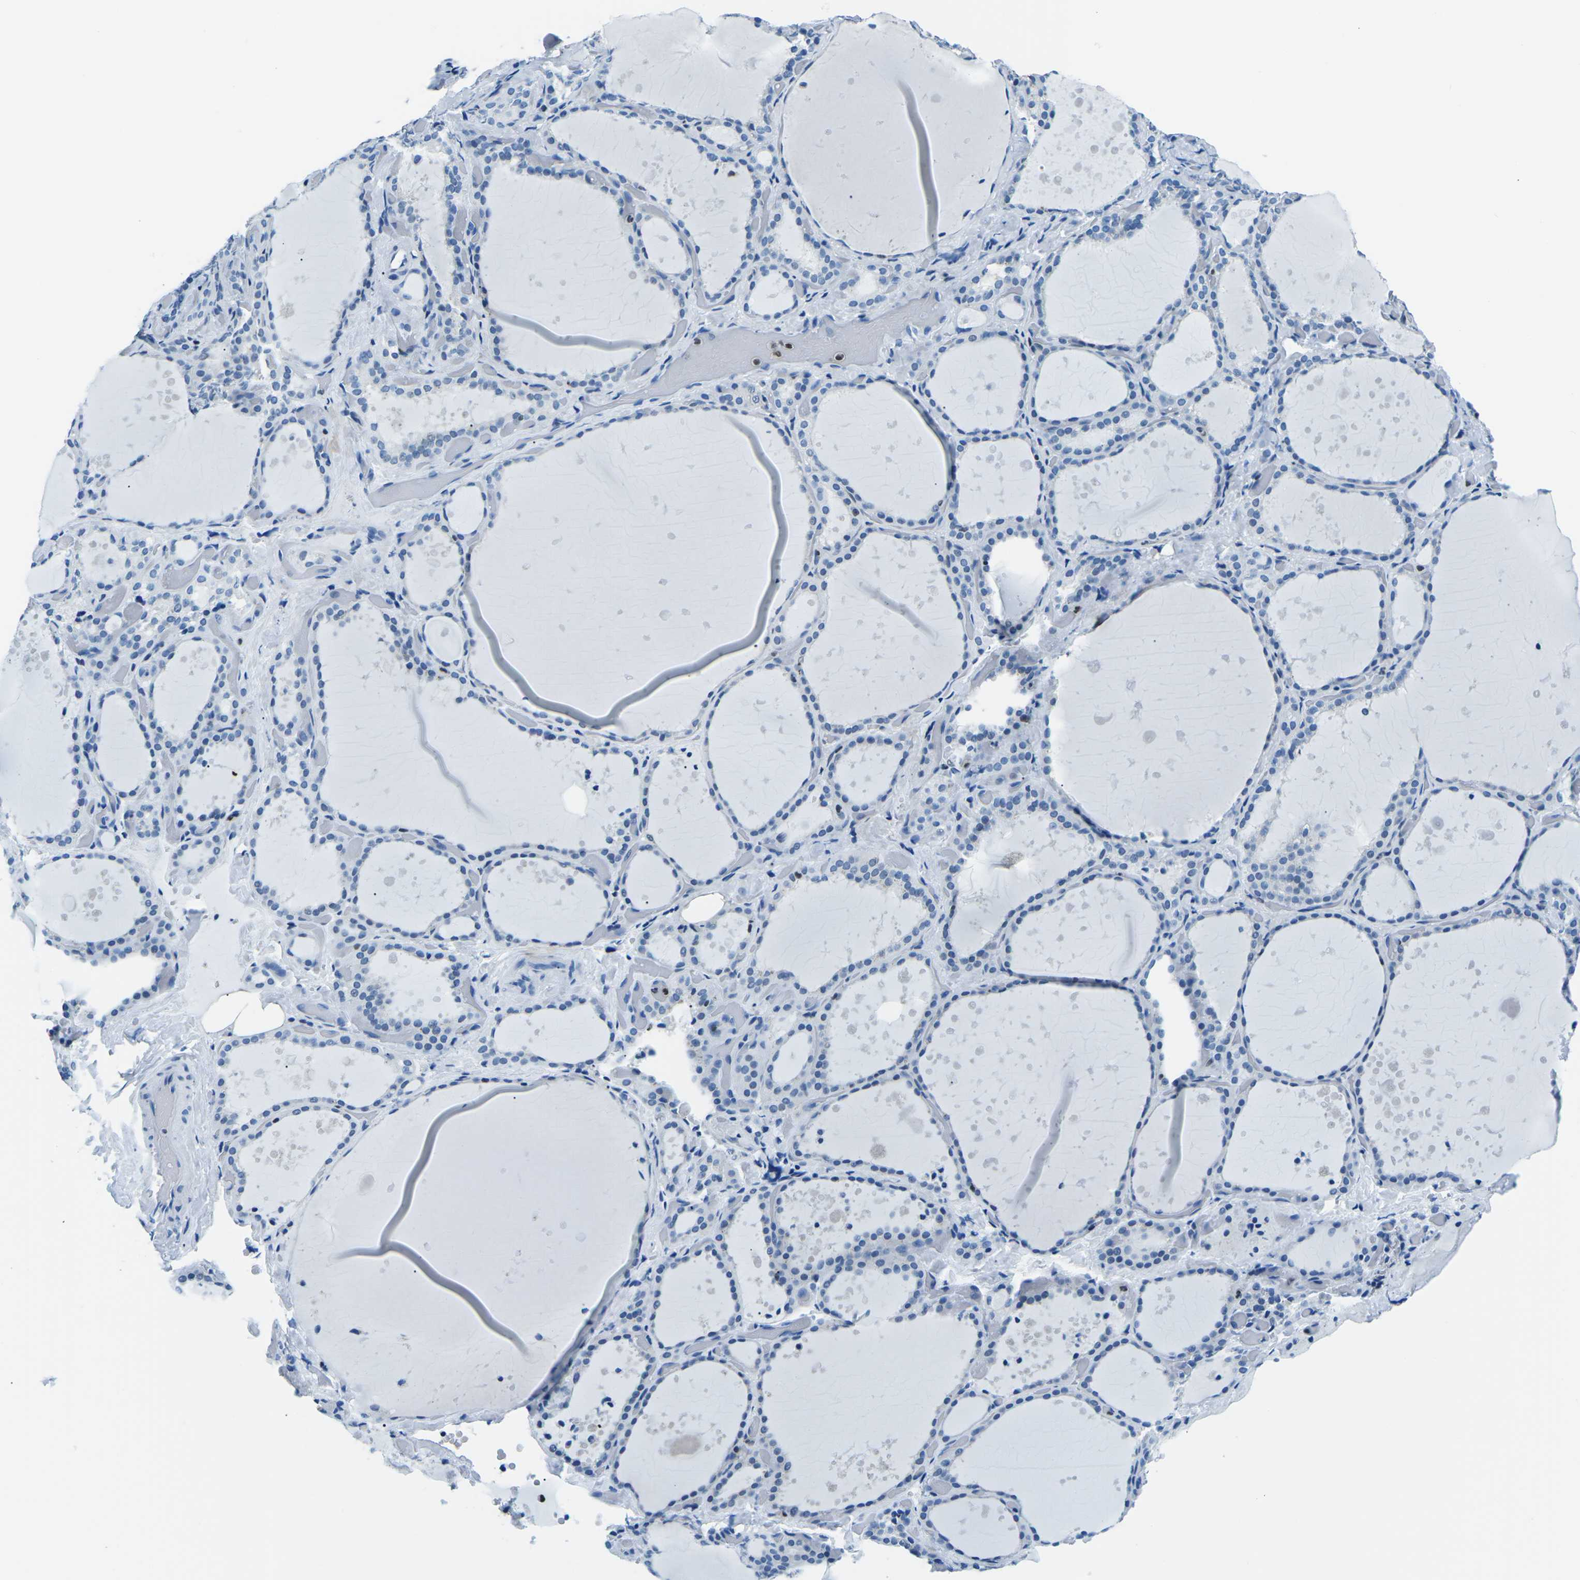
{"staining": {"intensity": "negative", "quantity": "none", "location": "none"}, "tissue": "thyroid gland", "cell_type": "Glandular cells", "image_type": "normal", "snomed": [{"axis": "morphology", "description": "Normal tissue, NOS"}, {"axis": "topography", "description": "Thyroid gland"}], "caption": "Image shows no significant protein positivity in glandular cells of unremarkable thyroid gland. (DAB (3,3'-diaminobenzidine) immunohistochemistry (IHC), high magnification).", "gene": "CELF2", "patient": {"sex": "female", "age": 22}}